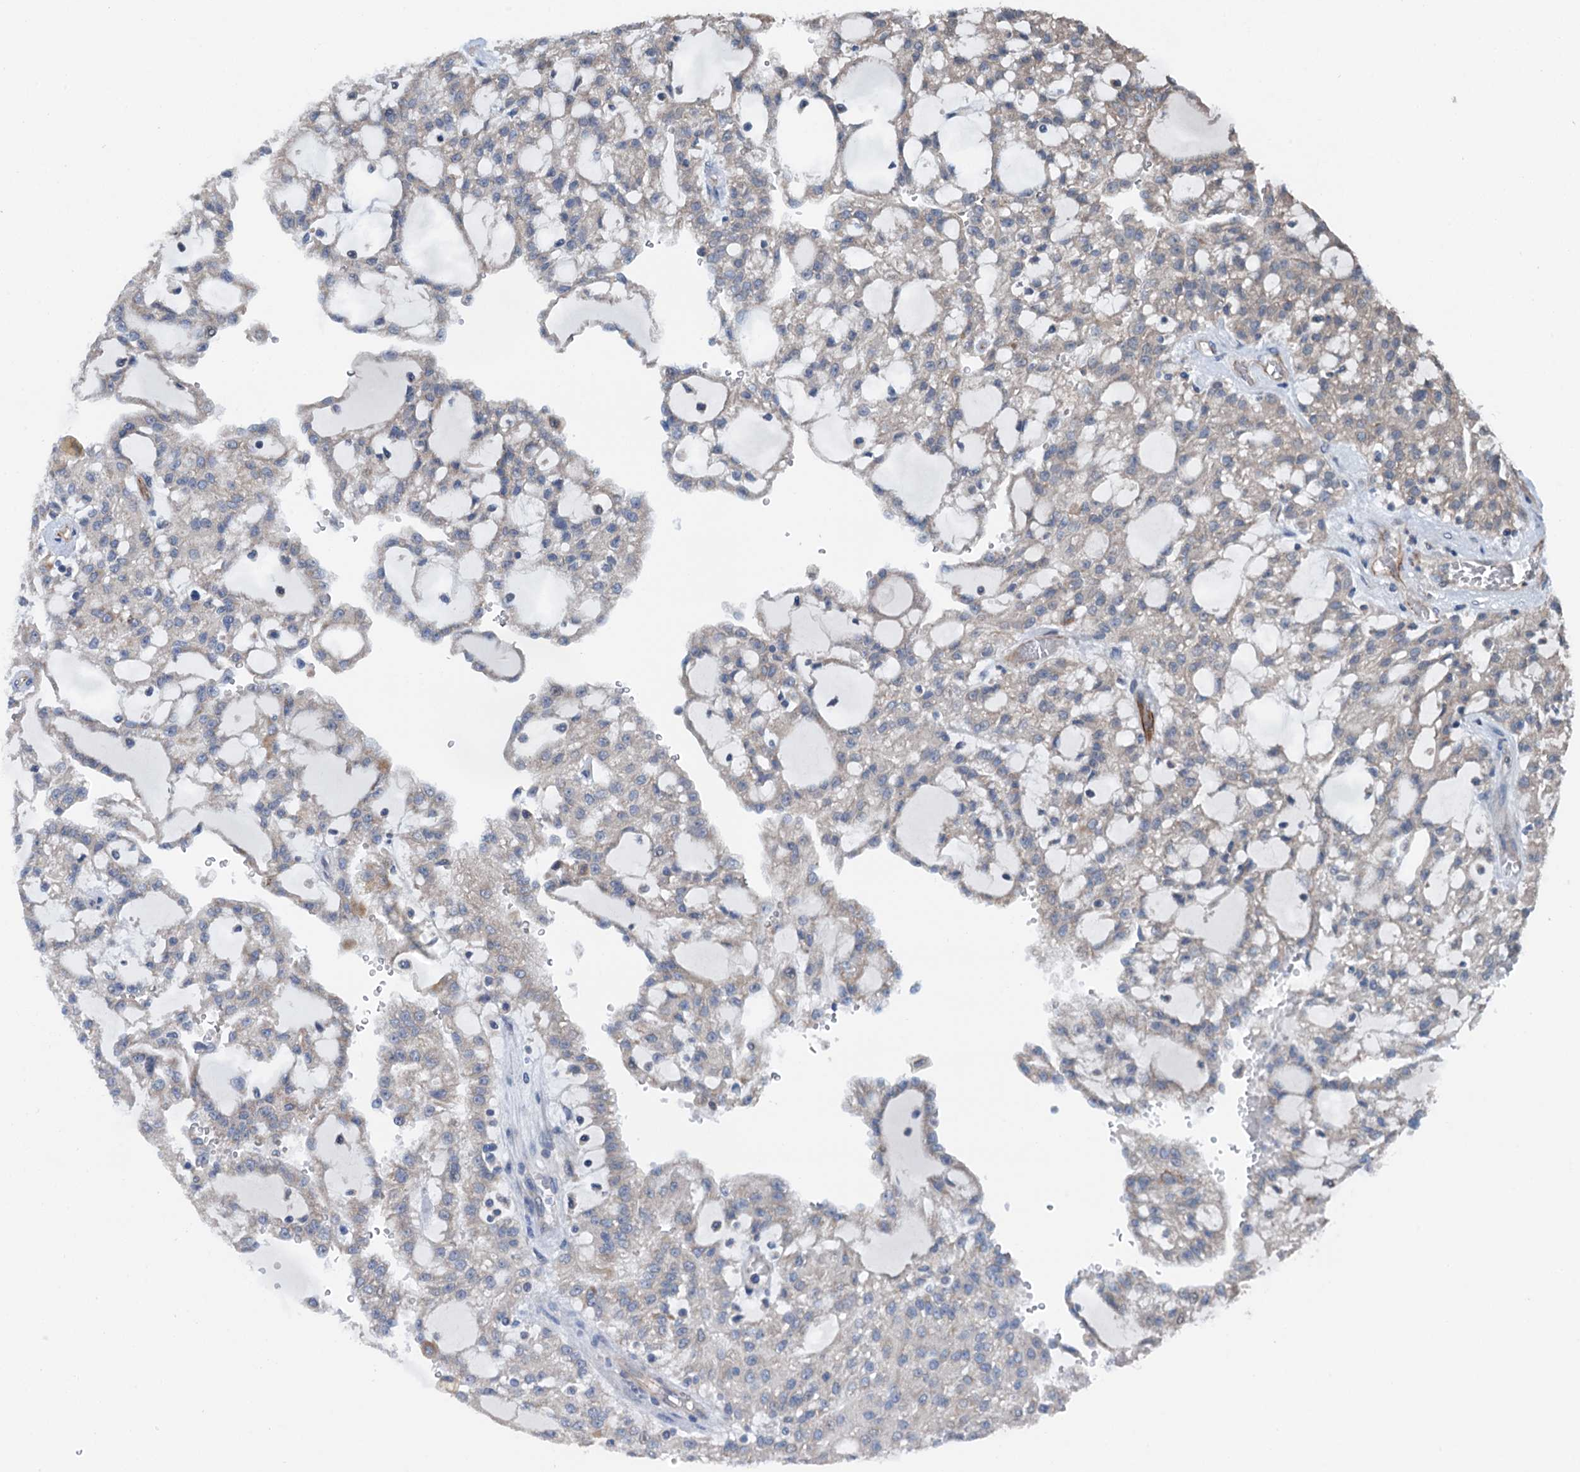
{"staining": {"intensity": "weak", "quantity": "<25%", "location": "cytoplasmic/membranous"}, "tissue": "renal cancer", "cell_type": "Tumor cells", "image_type": "cancer", "snomed": [{"axis": "morphology", "description": "Adenocarcinoma, NOS"}, {"axis": "topography", "description": "Kidney"}], "caption": "This photomicrograph is of renal cancer stained with immunohistochemistry to label a protein in brown with the nuclei are counter-stained blue. There is no positivity in tumor cells.", "gene": "ELAC1", "patient": {"sex": "male", "age": 63}}